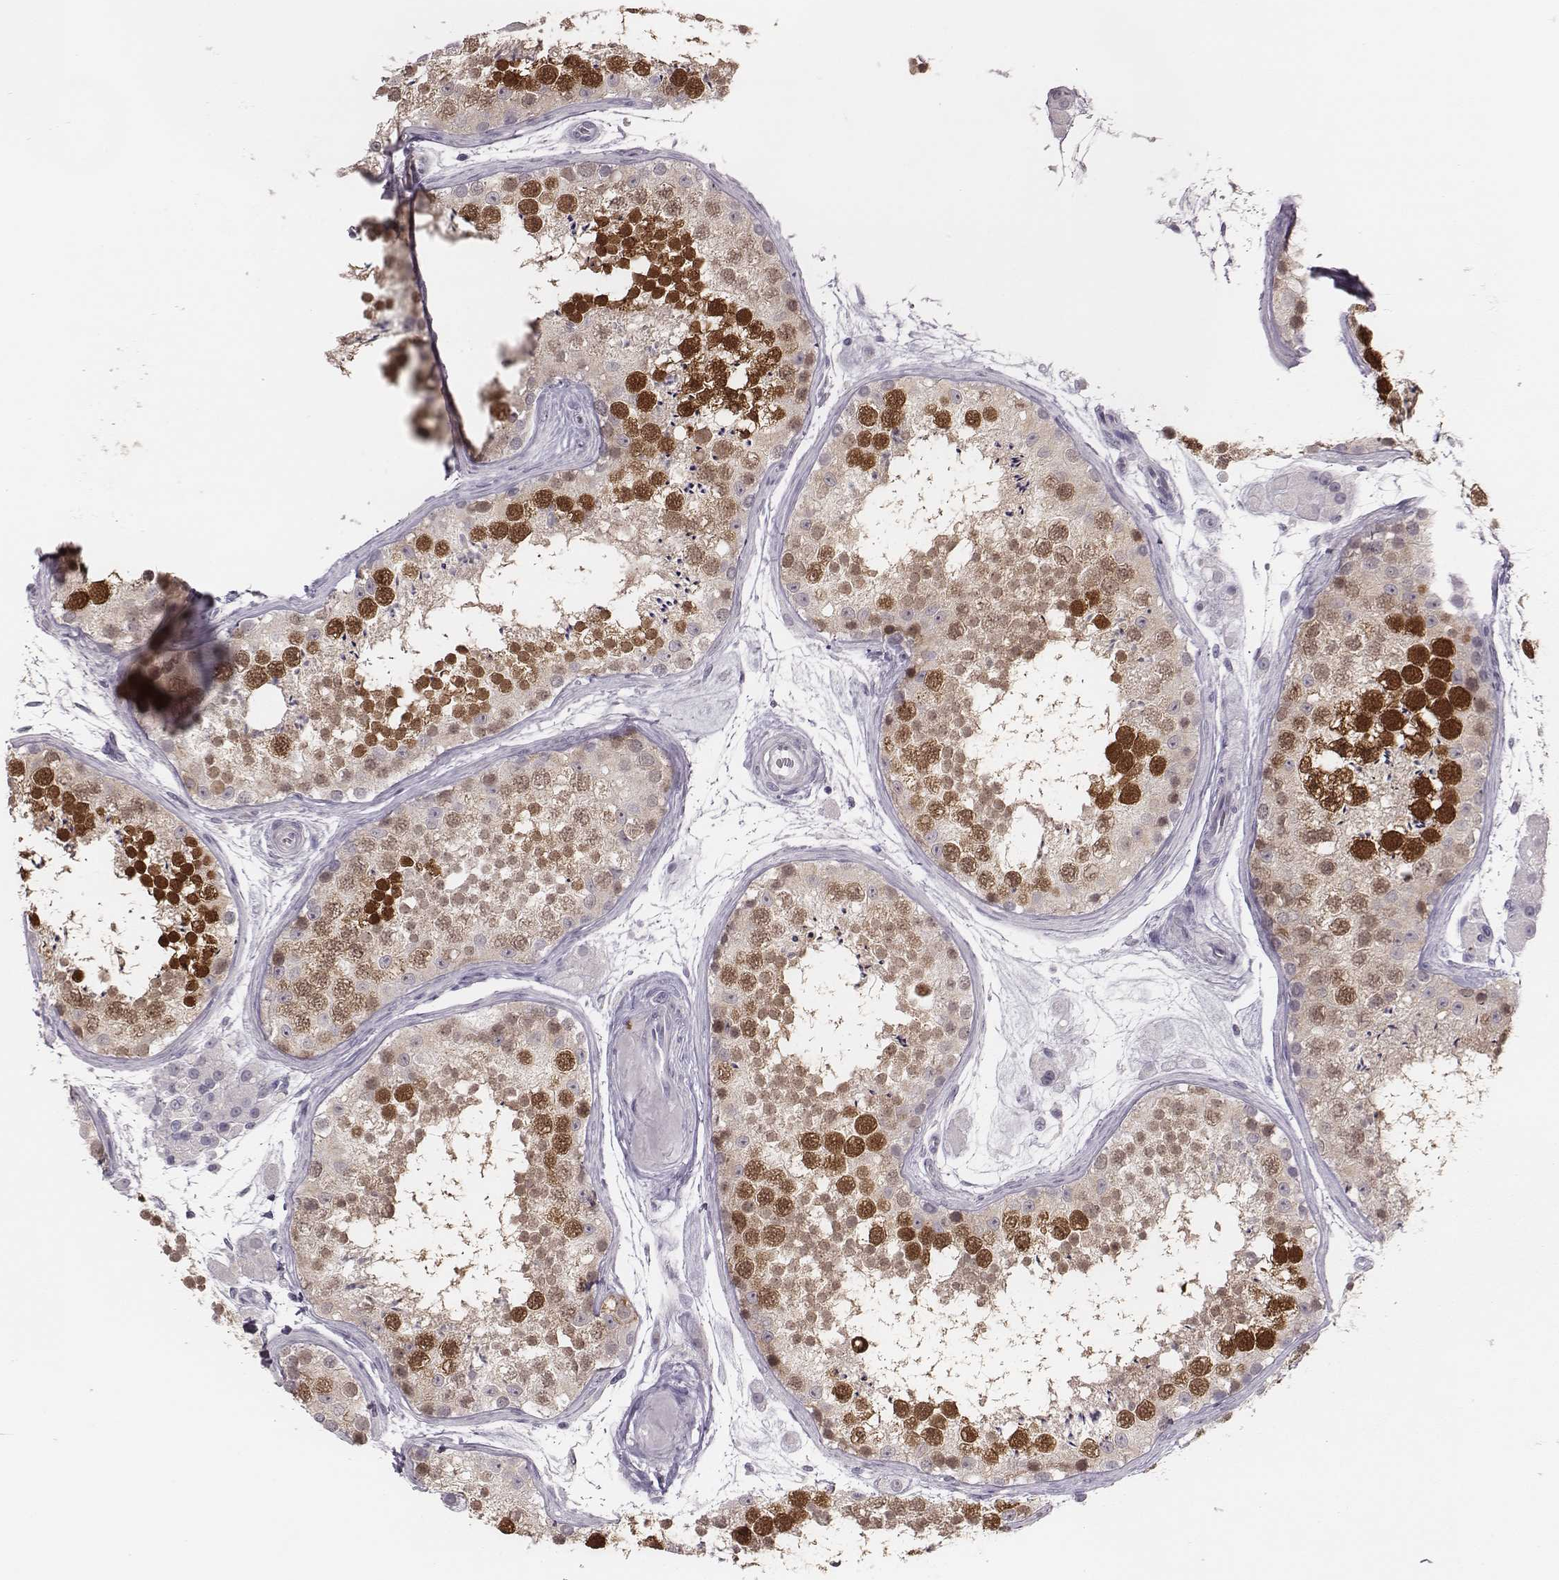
{"staining": {"intensity": "strong", "quantity": ">75%", "location": "cytoplasmic/membranous,nuclear"}, "tissue": "testis", "cell_type": "Cells in seminiferous ducts", "image_type": "normal", "snomed": [{"axis": "morphology", "description": "Normal tissue, NOS"}, {"axis": "topography", "description": "Testis"}], "caption": "Immunohistochemistry photomicrograph of unremarkable testis stained for a protein (brown), which displays high levels of strong cytoplasmic/membranous,nuclear expression in about >75% of cells in seminiferous ducts.", "gene": "PBK", "patient": {"sex": "male", "age": 41}}